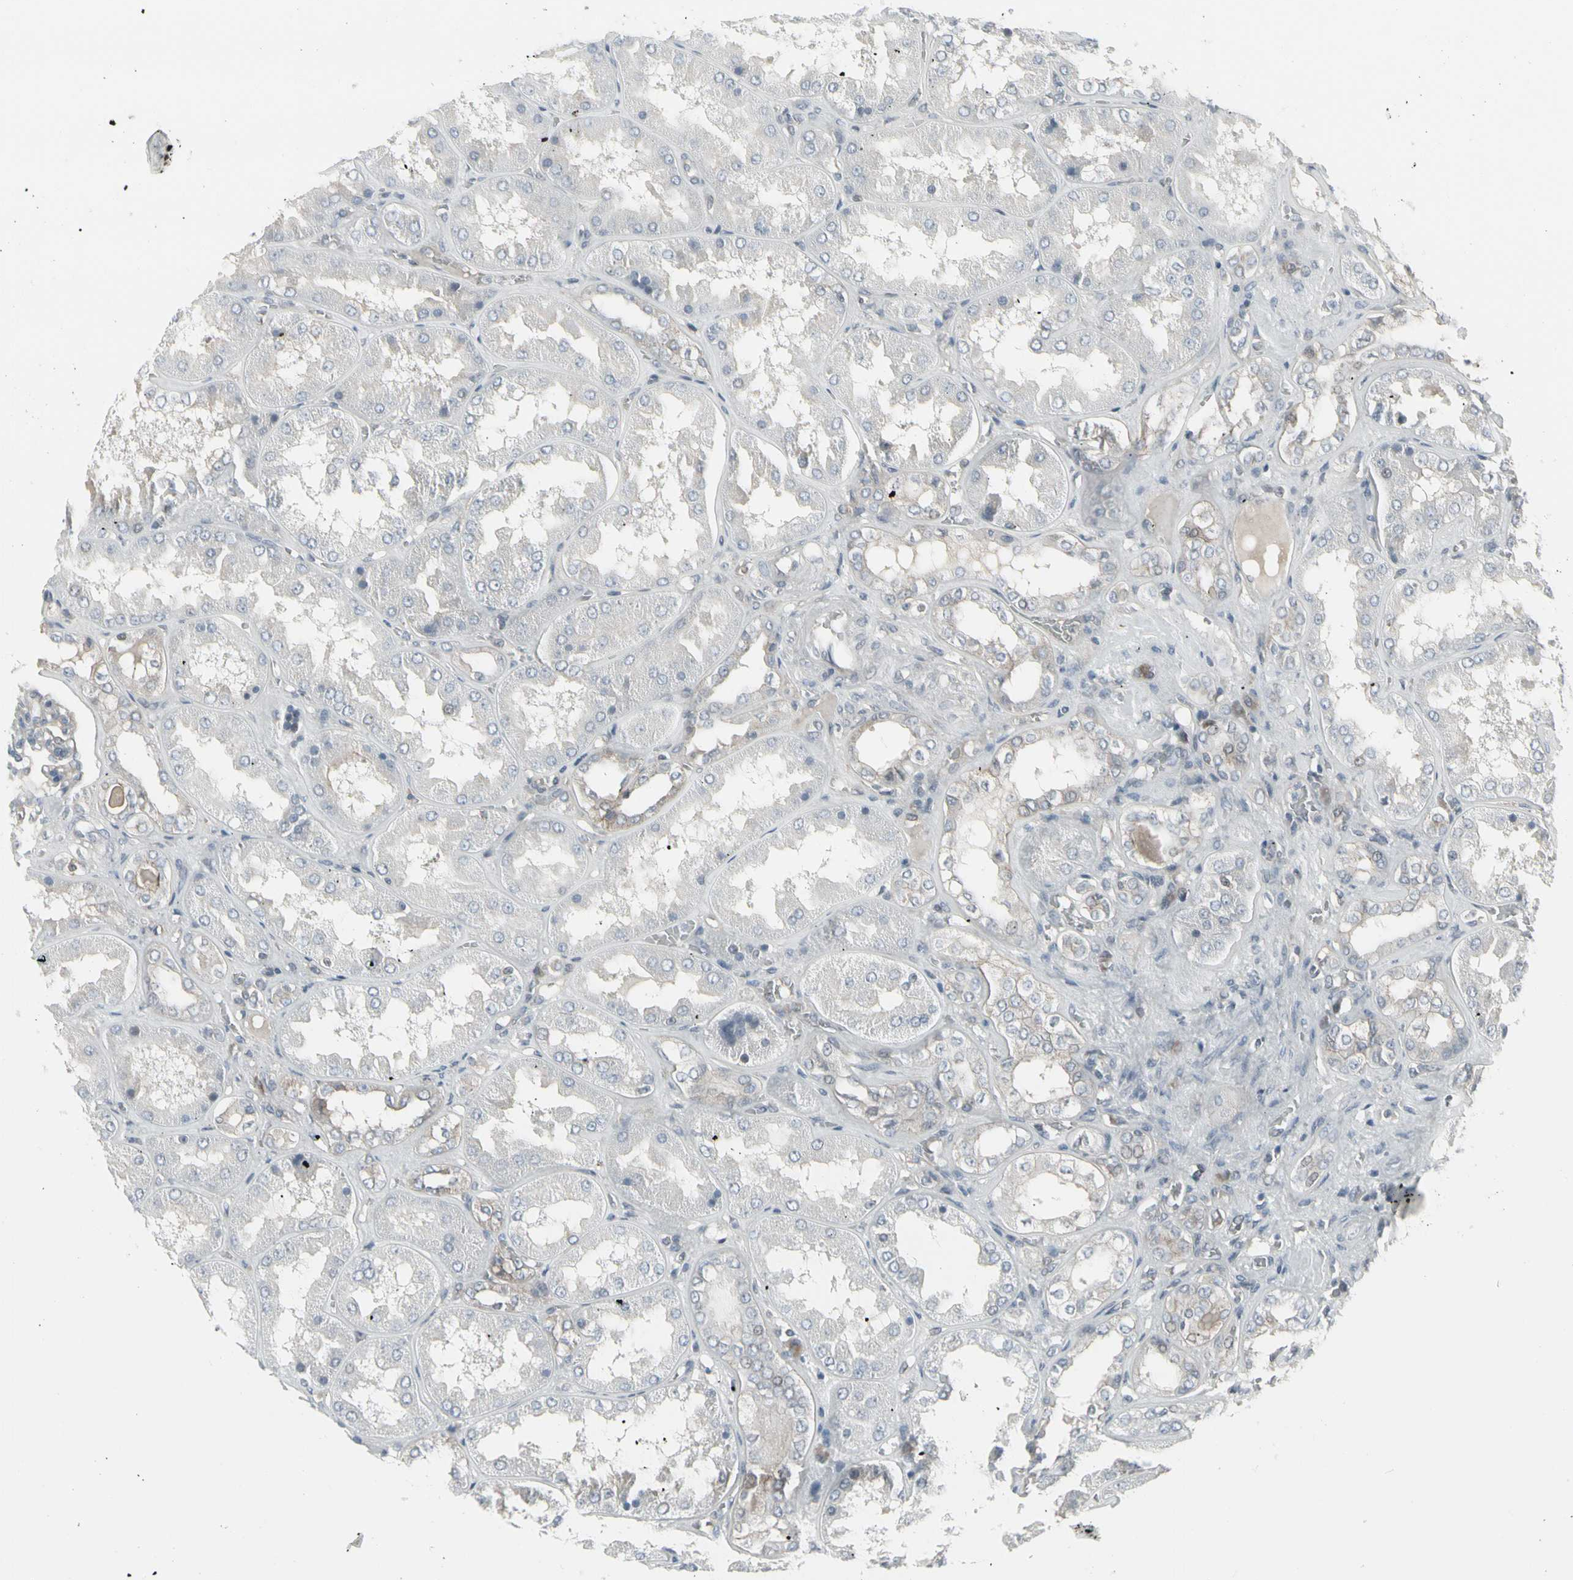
{"staining": {"intensity": "moderate", "quantity": ">75%", "location": "cytoplasmic/membranous"}, "tissue": "kidney", "cell_type": "Cells in glomeruli", "image_type": "normal", "snomed": [{"axis": "morphology", "description": "Normal tissue, NOS"}, {"axis": "topography", "description": "Kidney"}], "caption": "Moderate cytoplasmic/membranous positivity for a protein is appreciated in approximately >75% of cells in glomeruli of normal kidney using immunohistochemistry (IHC).", "gene": "EPS15", "patient": {"sex": "female", "age": 56}}